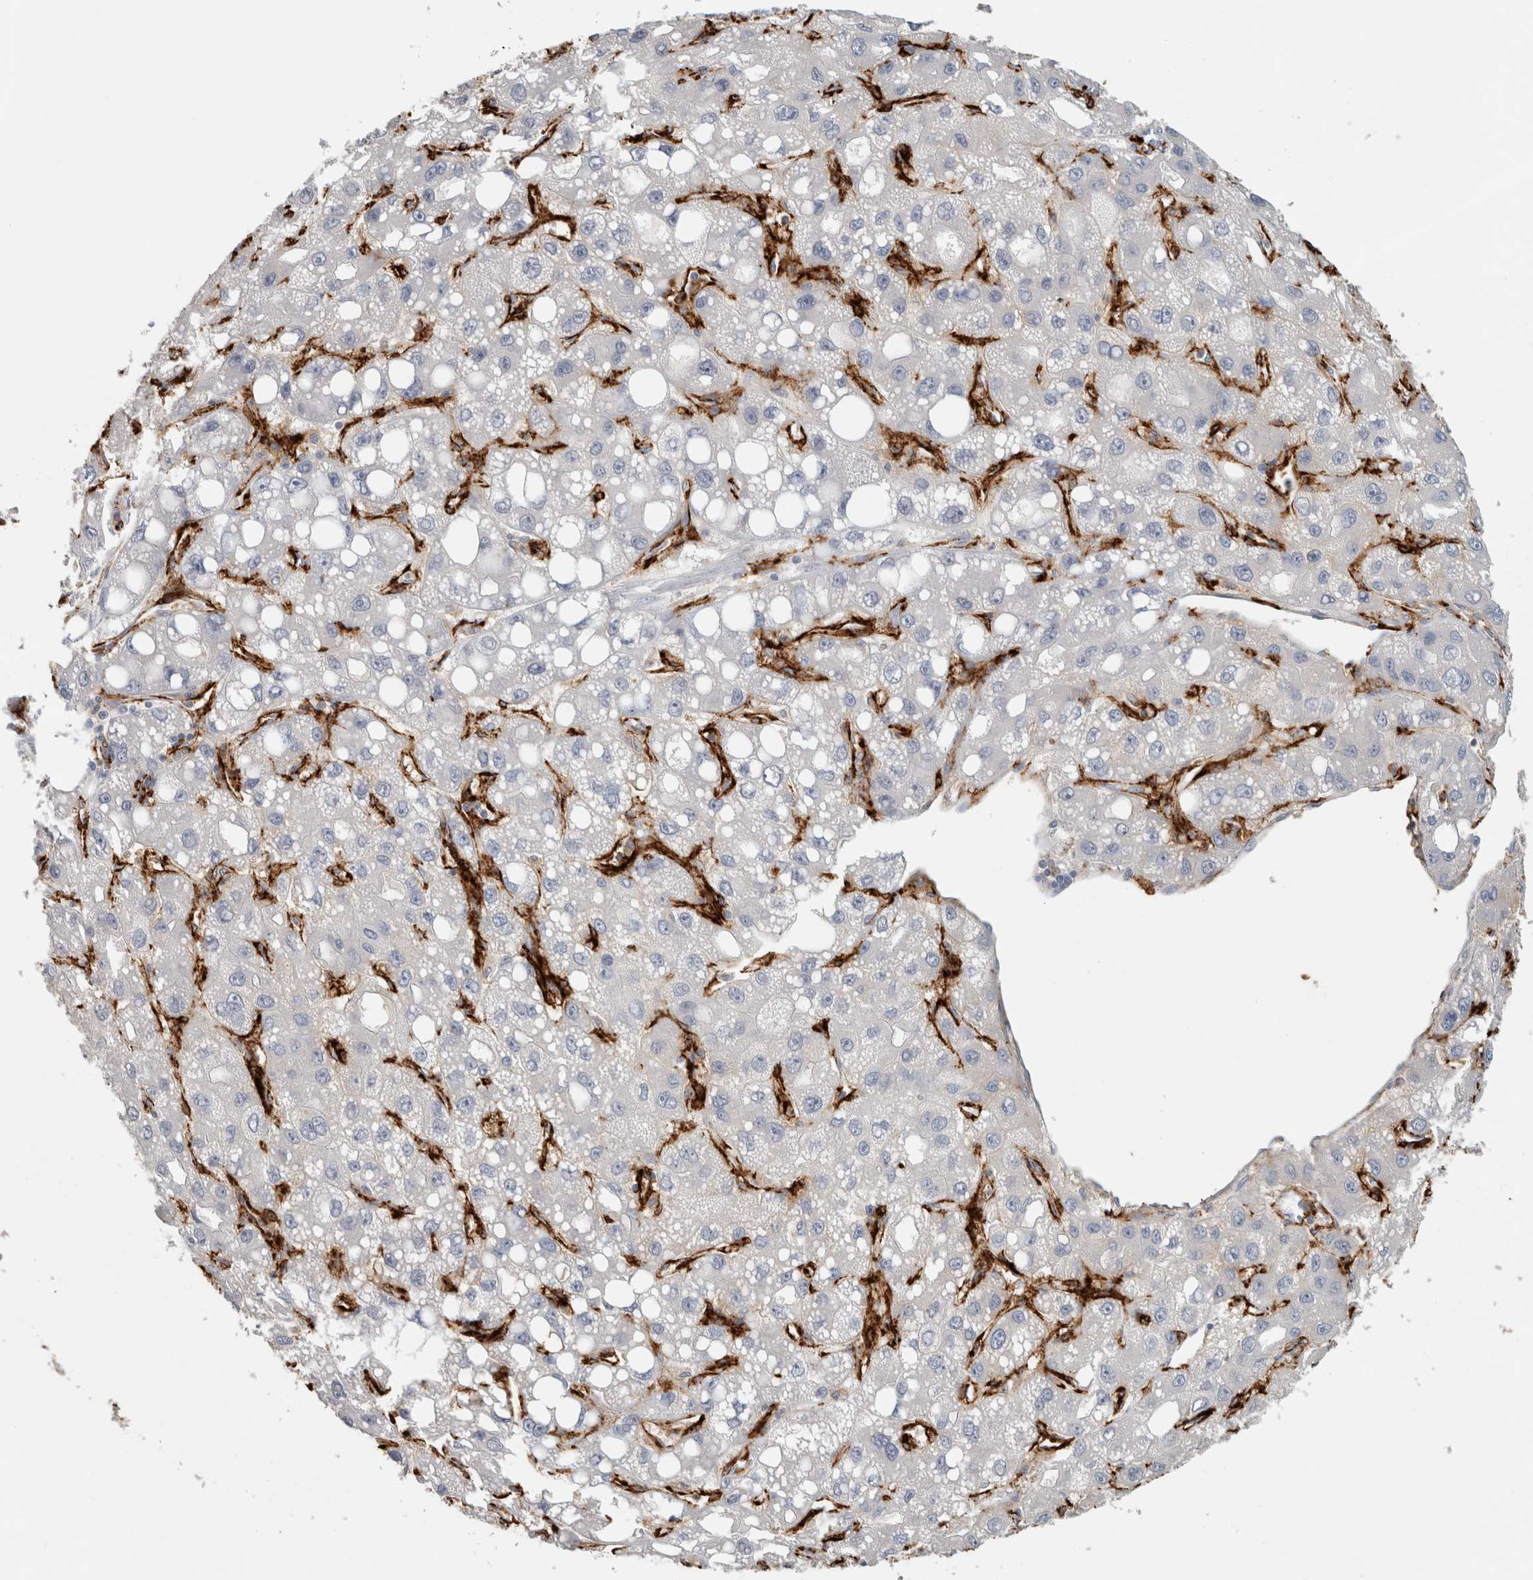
{"staining": {"intensity": "negative", "quantity": "none", "location": "none"}, "tissue": "liver cancer", "cell_type": "Tumor cells", "image_type": "cancer", "snomed": [{"axis": "morphology", "description": "Carcinoma, Hepatocellular, NOS"}, {"axis": "topography", "description": "Liver"}], "caption": "There is no significant positivity in tumor cells of liver cancer.", "gene": "CD36", "patient": {"sex": "male", "age": 55}}